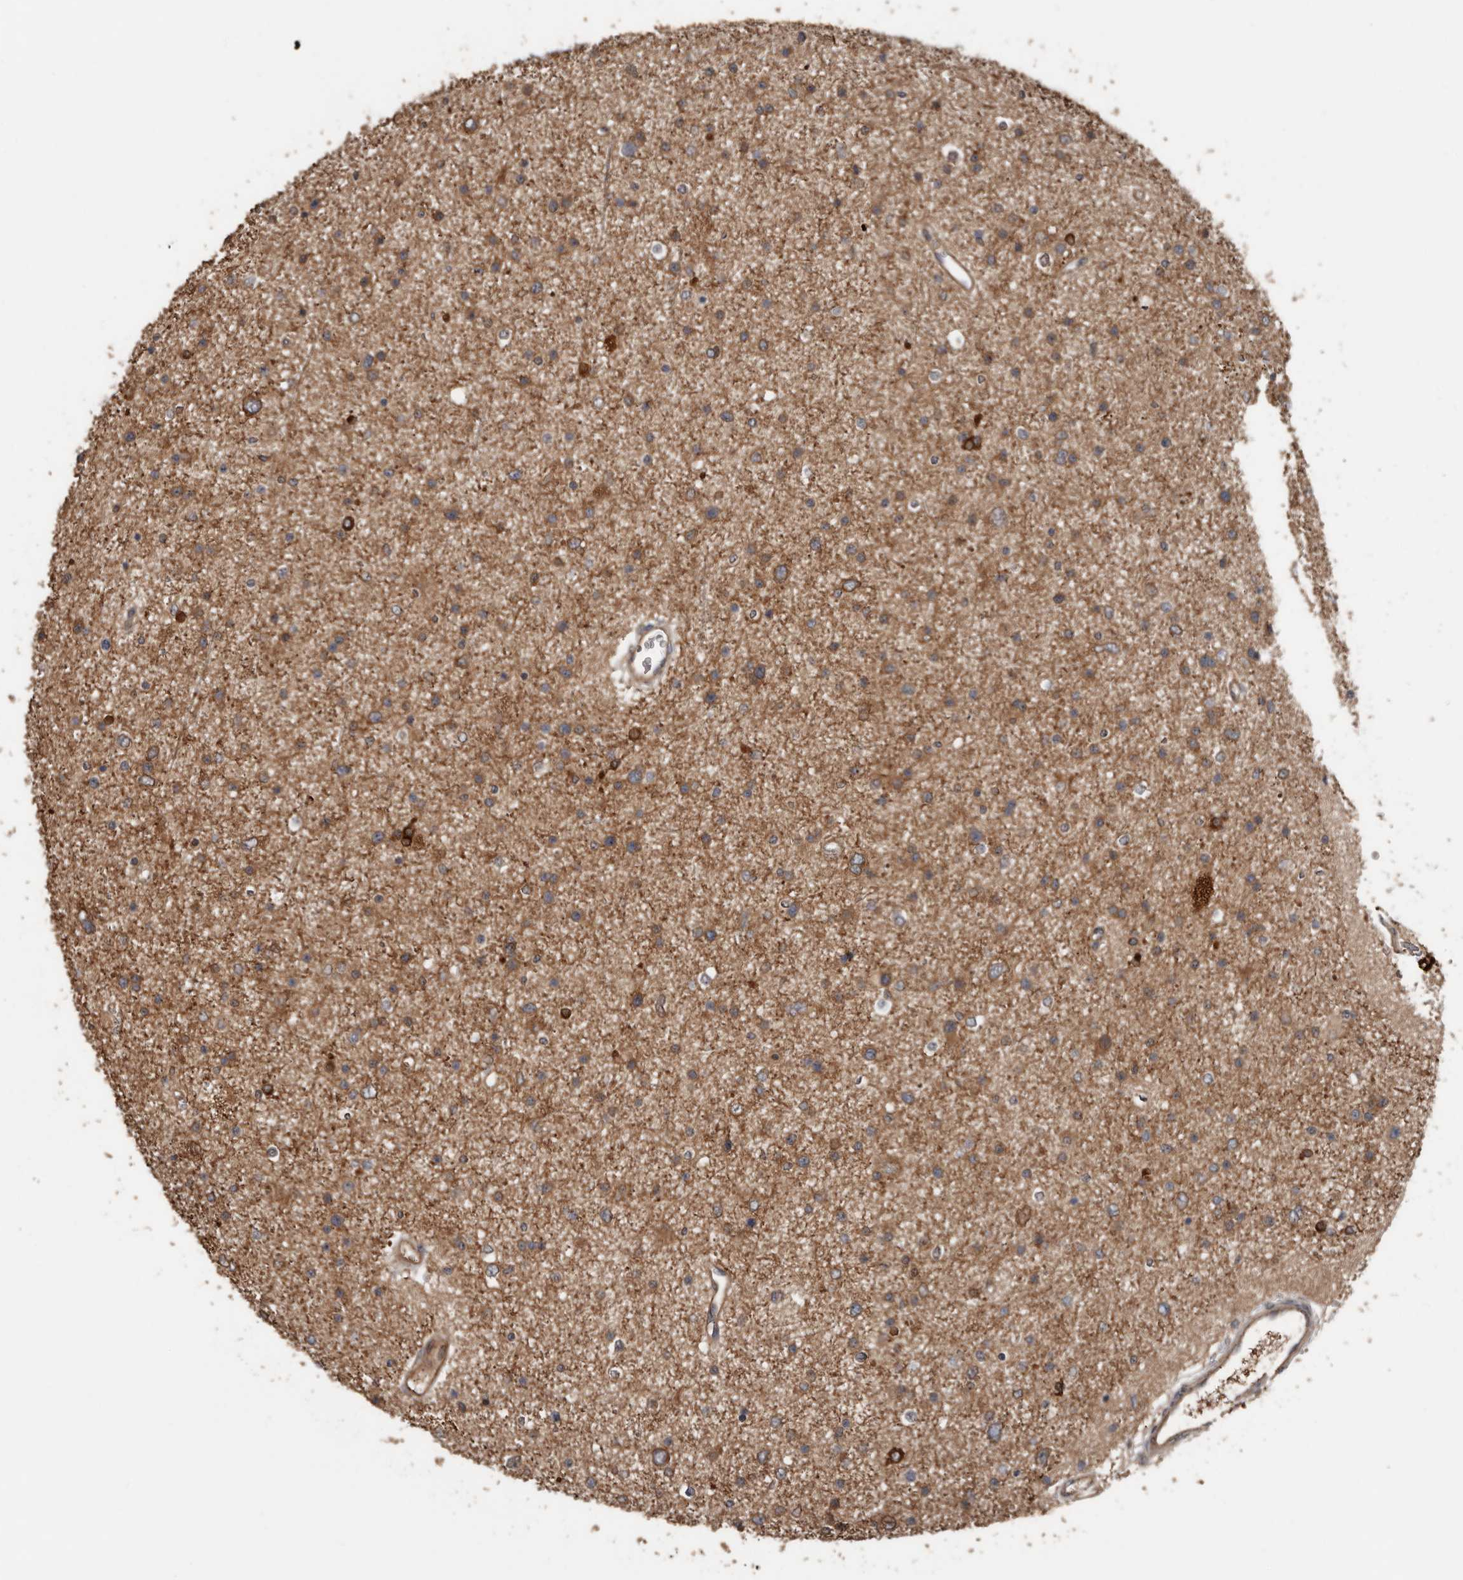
{"staining": {"intensity": "moderate", "quantity": ">75%", "location": "cytoplasmic/membranous"}, "tissue": "glioma", "cell_type": "Tumor cells", "image_type": "cancer", "snomed": [{"axis": "morphology", "description": "Glioma, malignant, Low grade"}, {"axis": "topography", "description": "Brain"}], "caption": "This image reveals glioma stained with immunohistochemistry (IHC) to label a protein in brown. The cytoplasmic/membranous of tumor cells show moderate positivity for the protein. Nuclei are counter-stained blue.", "gene": "EXOC3L1", "patient": {"sex": "female", "age": 37}}